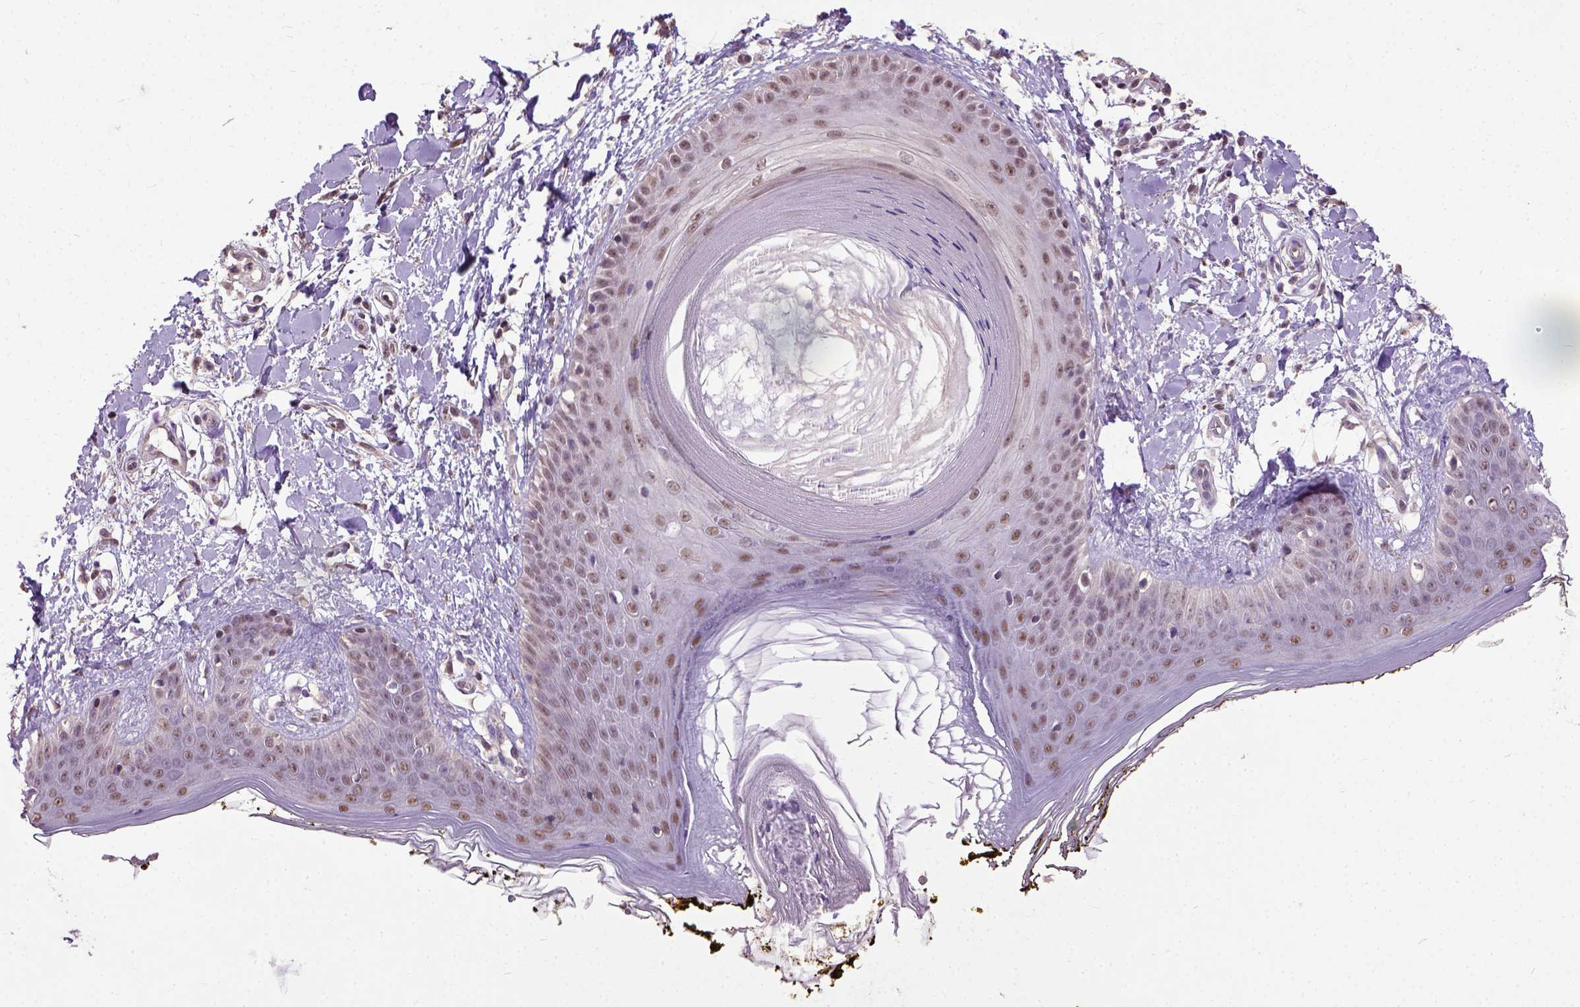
{"staining": {"intensity": "moderate", "quantity": ">75%", "location": "nuclear"}, "tissue": "skin", "cell_type": "Fibroblasts", "image_type": "normal", "snomed": [{"axis": "morphology", "description": "Normal tissue, NOS"}, {"axis": "topography", "description": "Skin"}], "caption": "Skin stained for a protein (brown) demonstrates moderate nuclear positive expression in about >75% of fibroblasts.", "gene": "UBA3", "patient": {"sex": "female", "age": 34}}